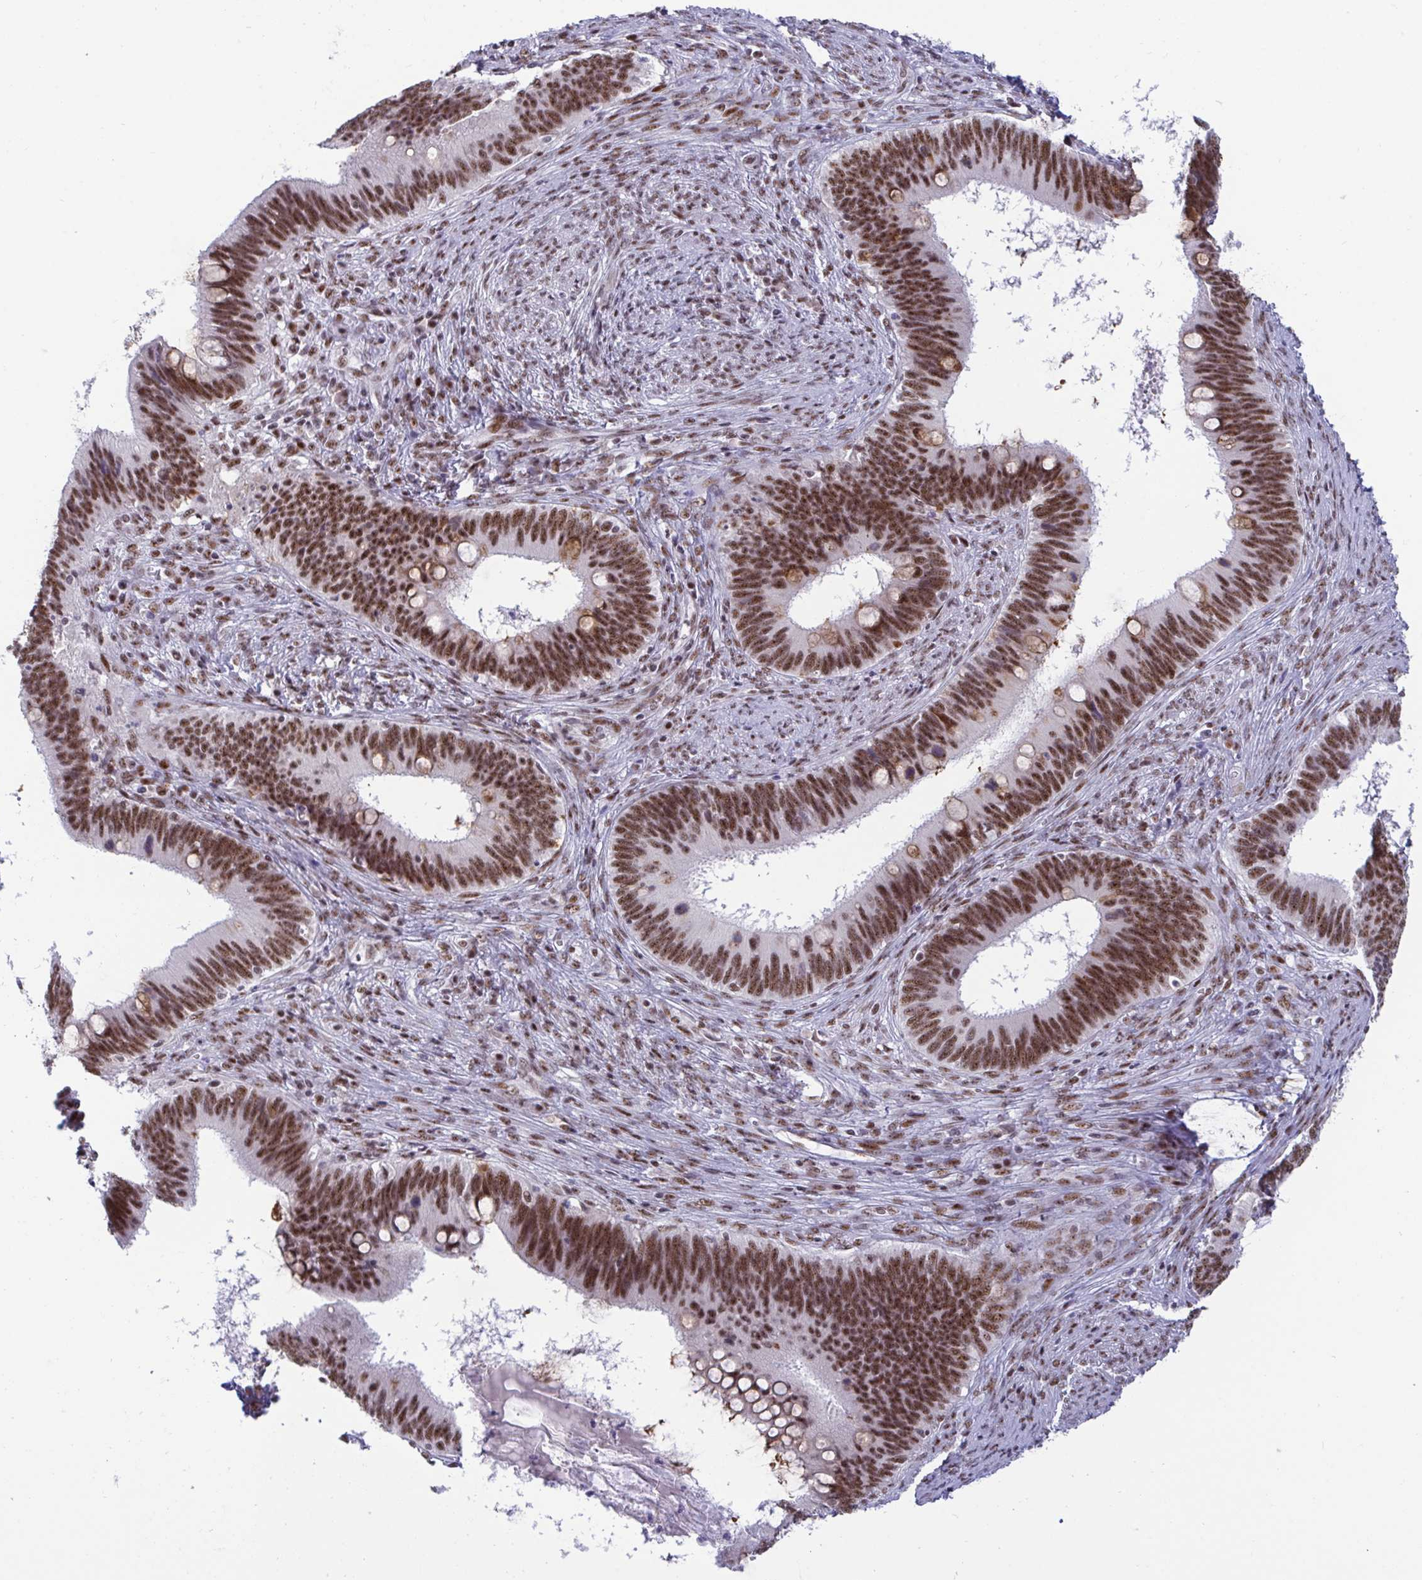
{"staining": {"intensity": "moderate", "quantity": ">75%", "location": "nuclear"}, "tissue": "cervical cancer", "cell_type": "Tumor cells", "image_type": "cancer", "snomed": [{"axis": "morphology", "description": "Adenocarcinoma, NOS"}, {"axis": "topography", "description": "Cervix"}], "caption": "The immunohistochemical stain labels moderate nuclear expression in tumor cells of cervical cancer (adenocarcinoma) tissue.", "gene": "WBP11", "patient": {"sex": "female", "age": 42}}